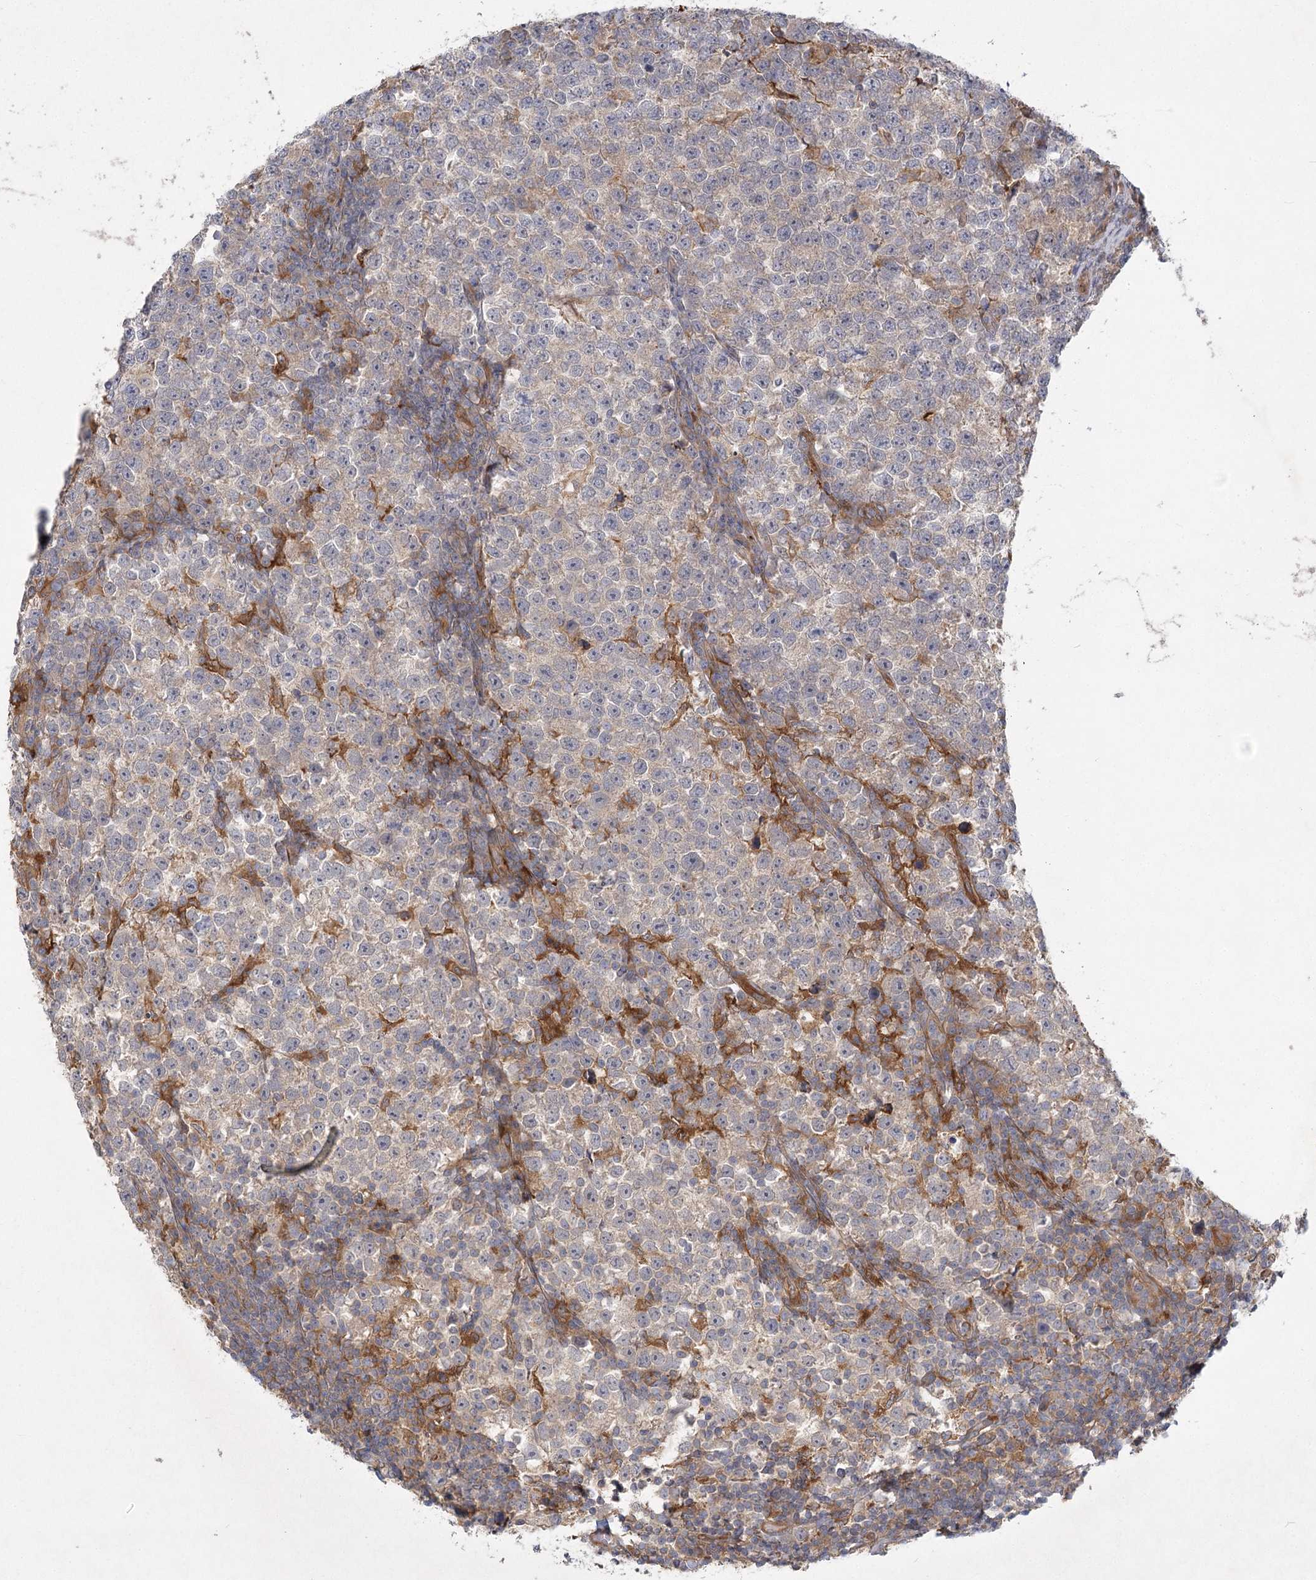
{"staining": {"intensity": "weak", "quantity": "25%-75%", "location": "cytoplasmic/membranous"}, "tissue": "testis cancer", "cell_type": "Tumor cells", "image_type": "cancer", "snomed": [{"axis": "morphology", "description": "Normal tissue, NOS"}, {"axis": "morphology", "description": "Seminoma, NOS"}, {"axis": "topography", "description": "Testis"}], "caption": "Immunohistochemistry histopathology image of neoplastic tissue: human testis cancer (seminoma) stained using immunohistochemistry shows low levels of weak protein expression localized specifically in the cytoplasmic/membranous of tumor cells, appearing as a cytoplasmic/membranous brown color.", "gene": "FAM110C", "patient": {"sex": "male", "age": 43}}